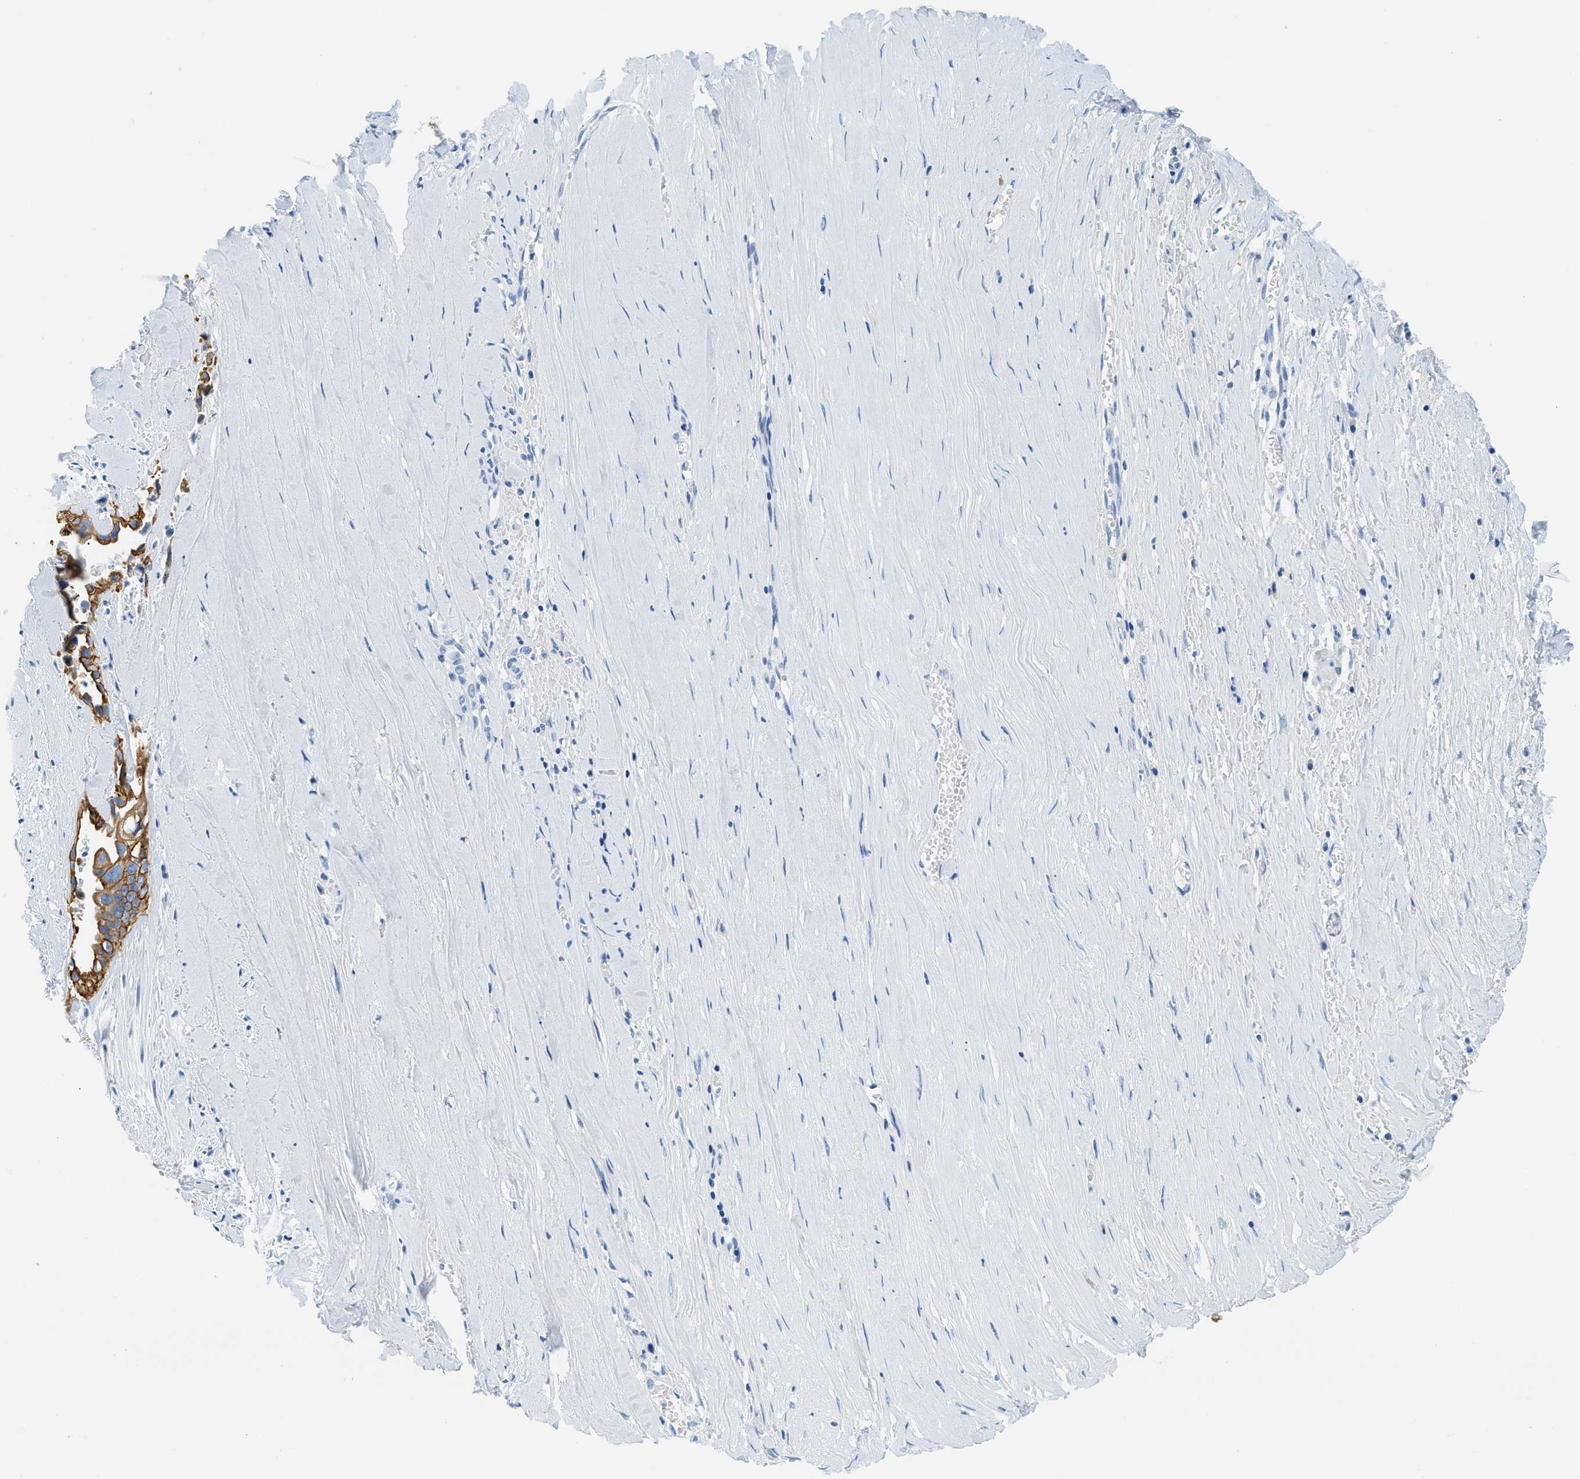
{"staining": {"intensity": "strong", "quantity": ">75%", "location": "cytoplasmic/membranous"}, "tissue": "liver cancer", "cell_type": "Tumor cells", "image_type": "cancer", "snomed": [{"axis": "morphology", "description": "Cholangiocarcinoma"}, {"axis": "topography", "description": "Liver"}], "caption": "Human liver cancer (cholangiocarcinoma) stained with a protein marker displays strong staining in tumor cells.", "gene": "STXBP2", "patient": {"sex": "female", "age": 70}}